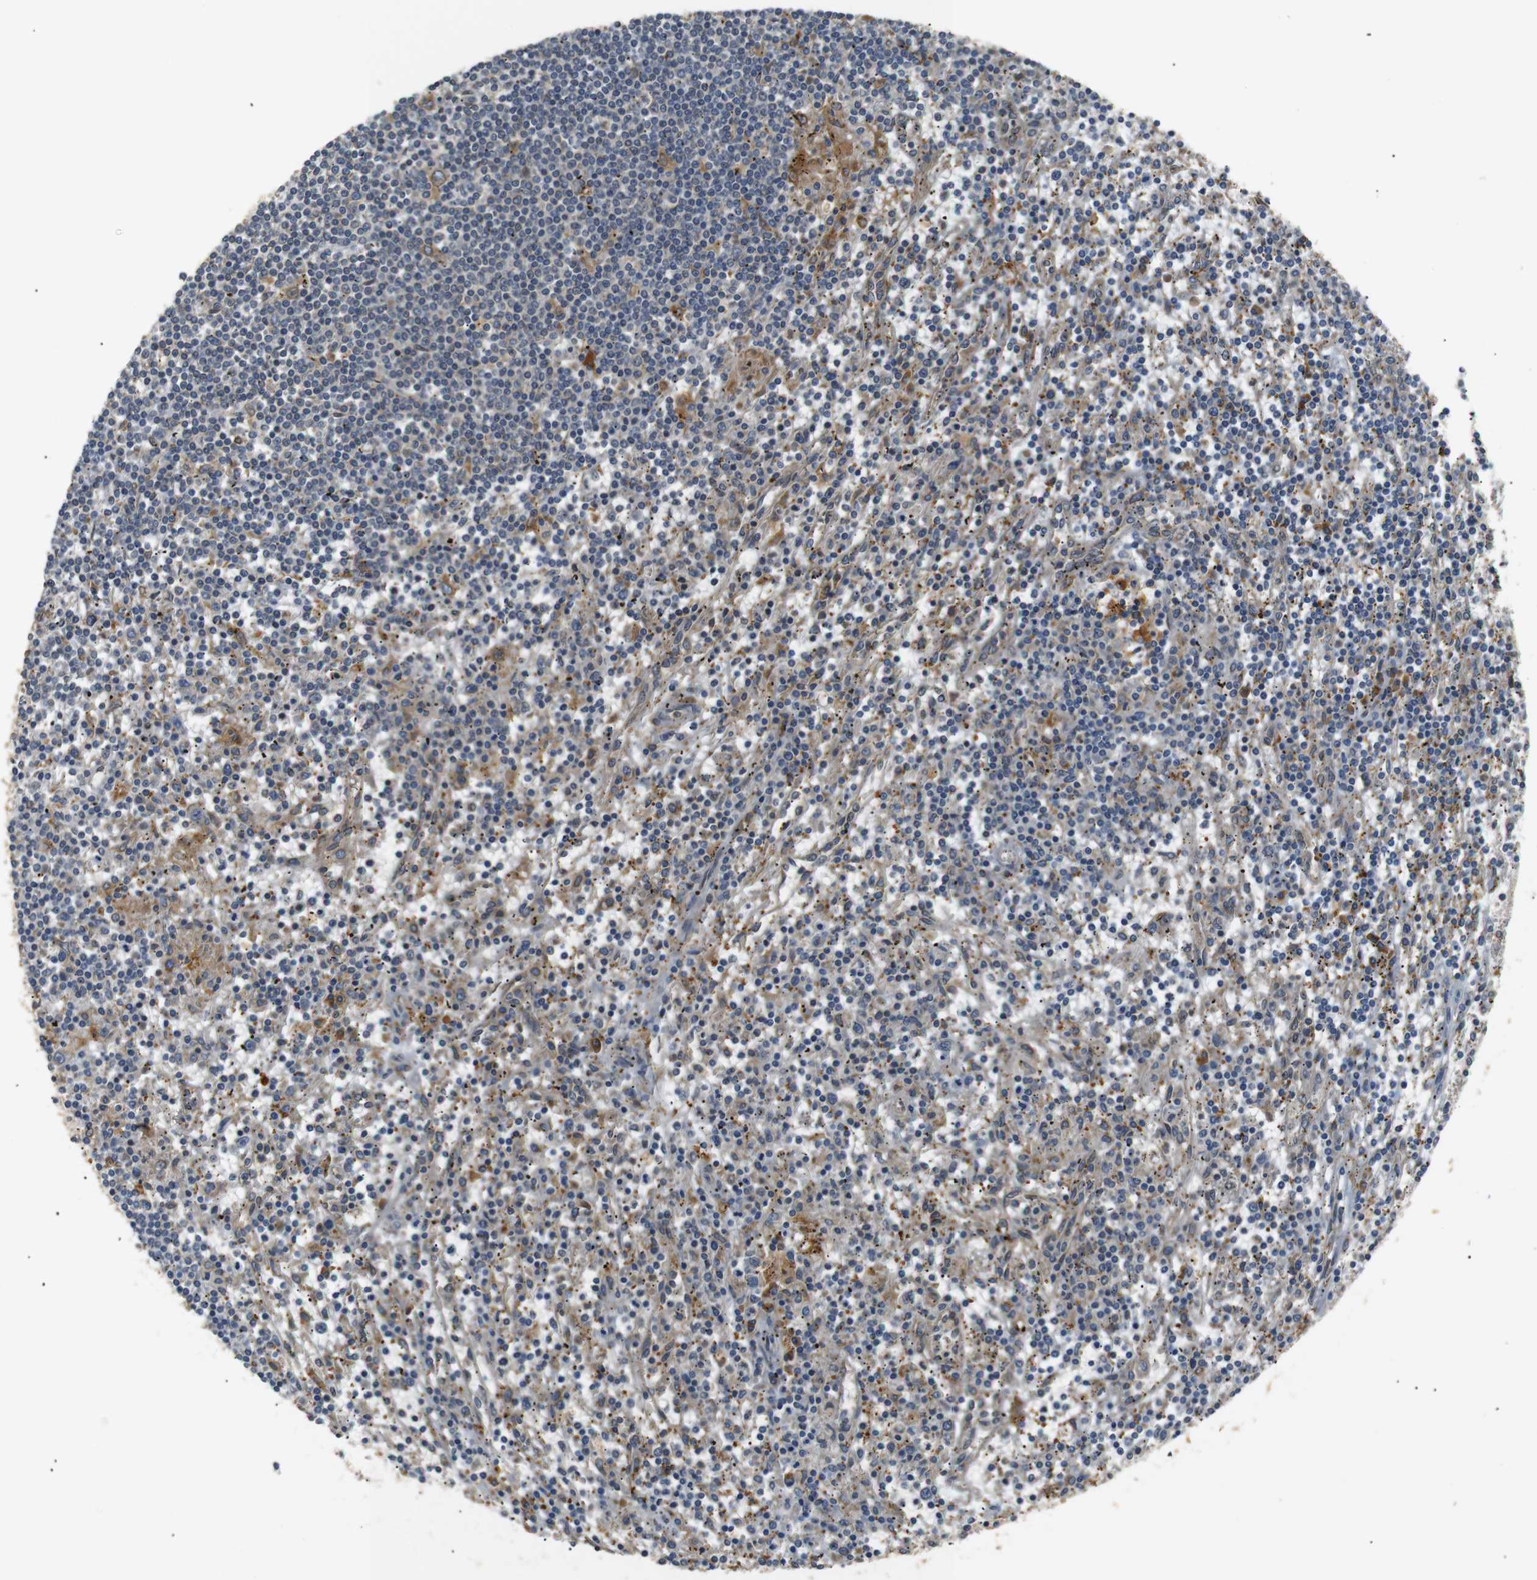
{"staining": {"intensity": "weak", "quantity": "25%-75%", "location": "cytoplasmic/membranous"}, "tissue": "lymphoma", "cell_type": "Tumor cells", "image_type": "cancer", "snomed": [{"axis": "morphology", "description": "Malignant lymphoma, non-Hodgkin's type, Low grade"}, {"axis": "topography", "description": "Spleen"}], "caption": "The micrograph exhibits staining of lymphoma, revealing weak cytoplasmic/membranous protein expression (brown color) within tumor cells. (brown staining indicates protein expression, while blue staining denotes nuclei).", "gene": "TMED2", "patient": {"sex": "male", "age": 76}}